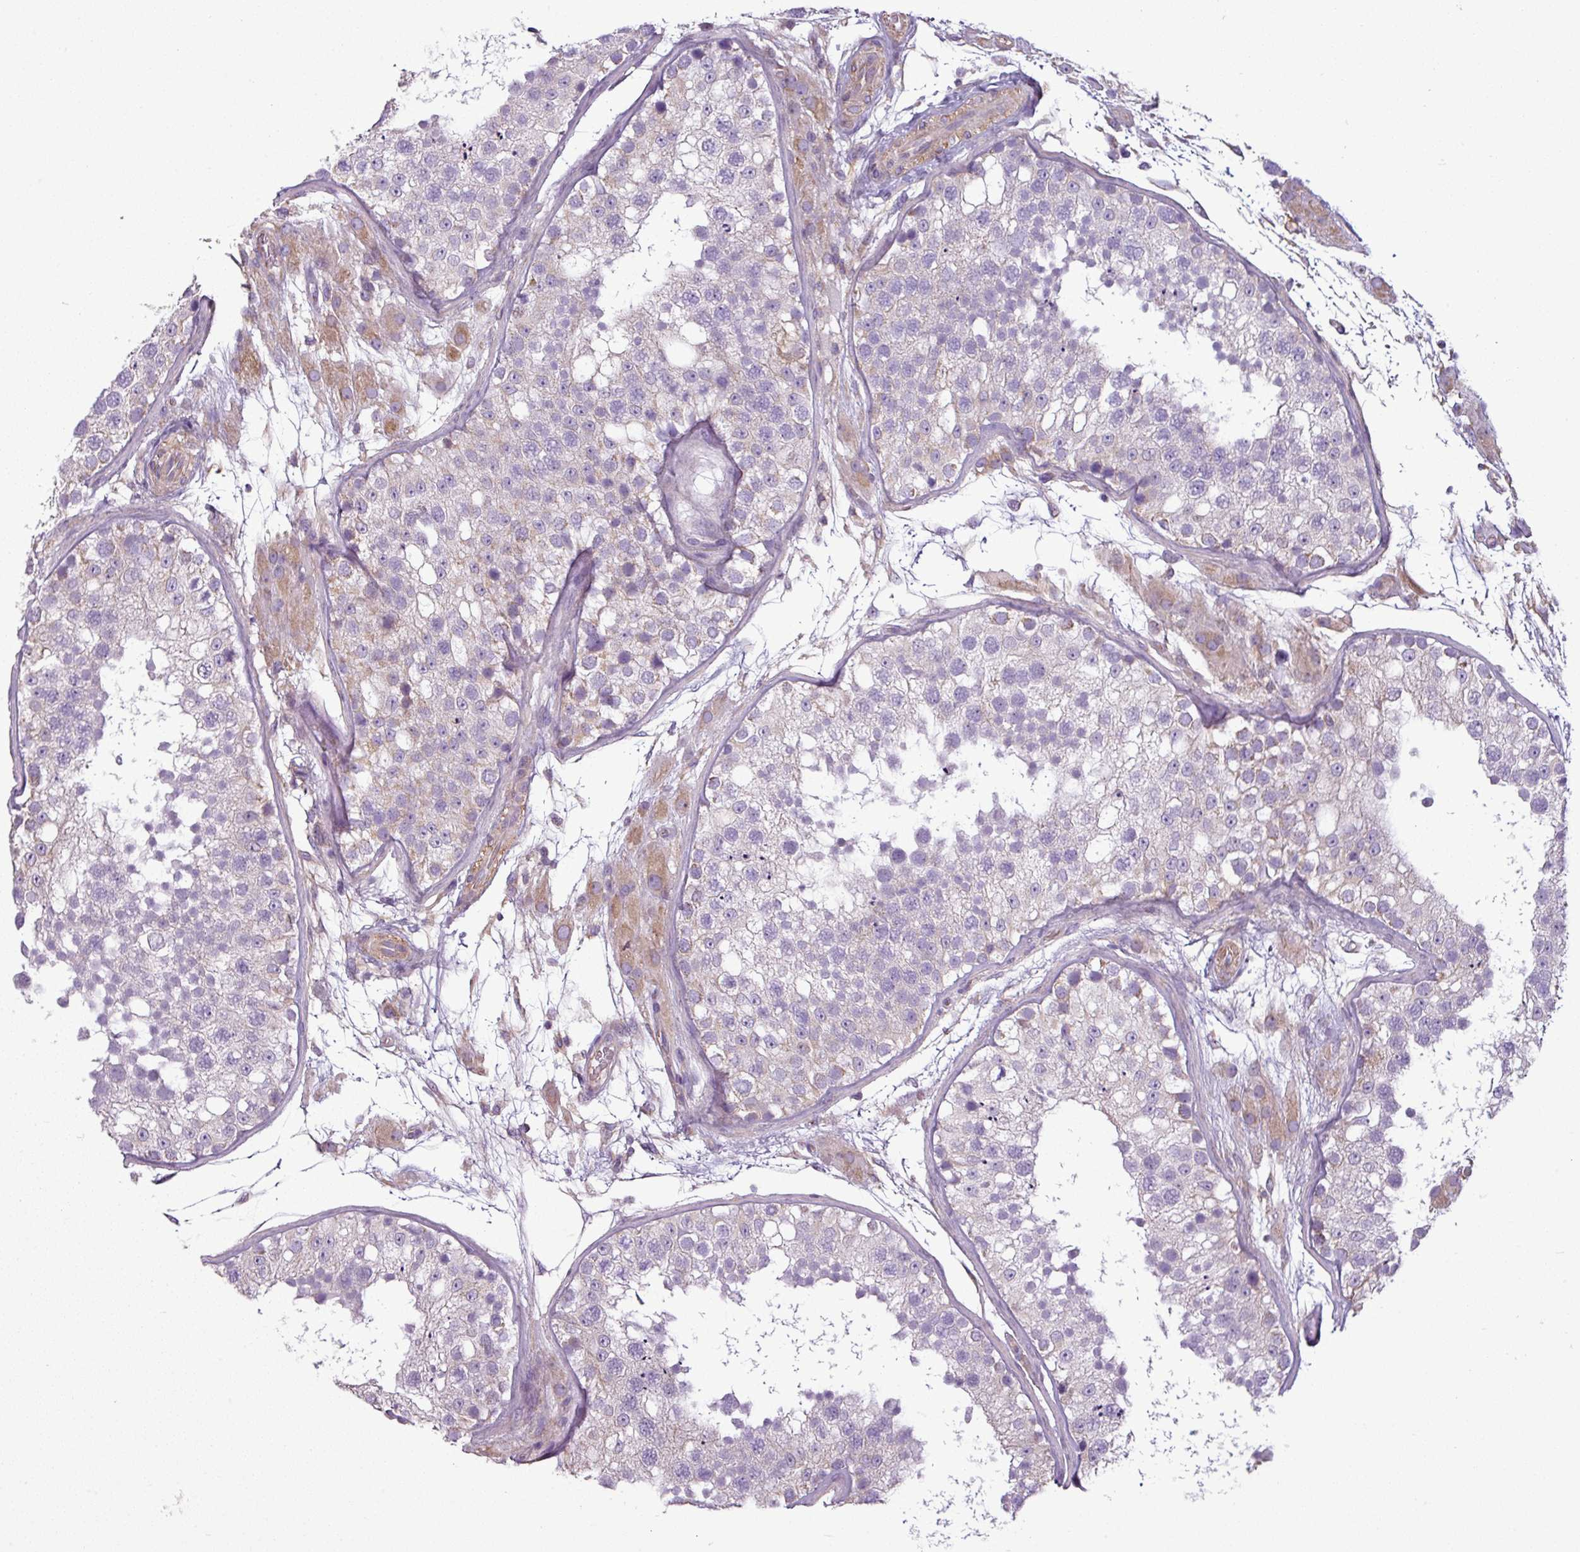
{"staining": {"intensity": "negative", "quantity": "none", "location": "none"}, "tissue": "testis", "cell_type": "Cells in seminiferous ducts", "image_type": "normal", "snomed": [{"axis": "morphology", "description": "Normal tissue, NOS"}, {"axis": "topography", "description": "Testis"}], "caption": "Histopathology image shows no significant protein expression in cells in seminiferous ducts of unremarkable testis.", "gene": "BTN2A2", "patient": {"sex": "male", "age": 26}}